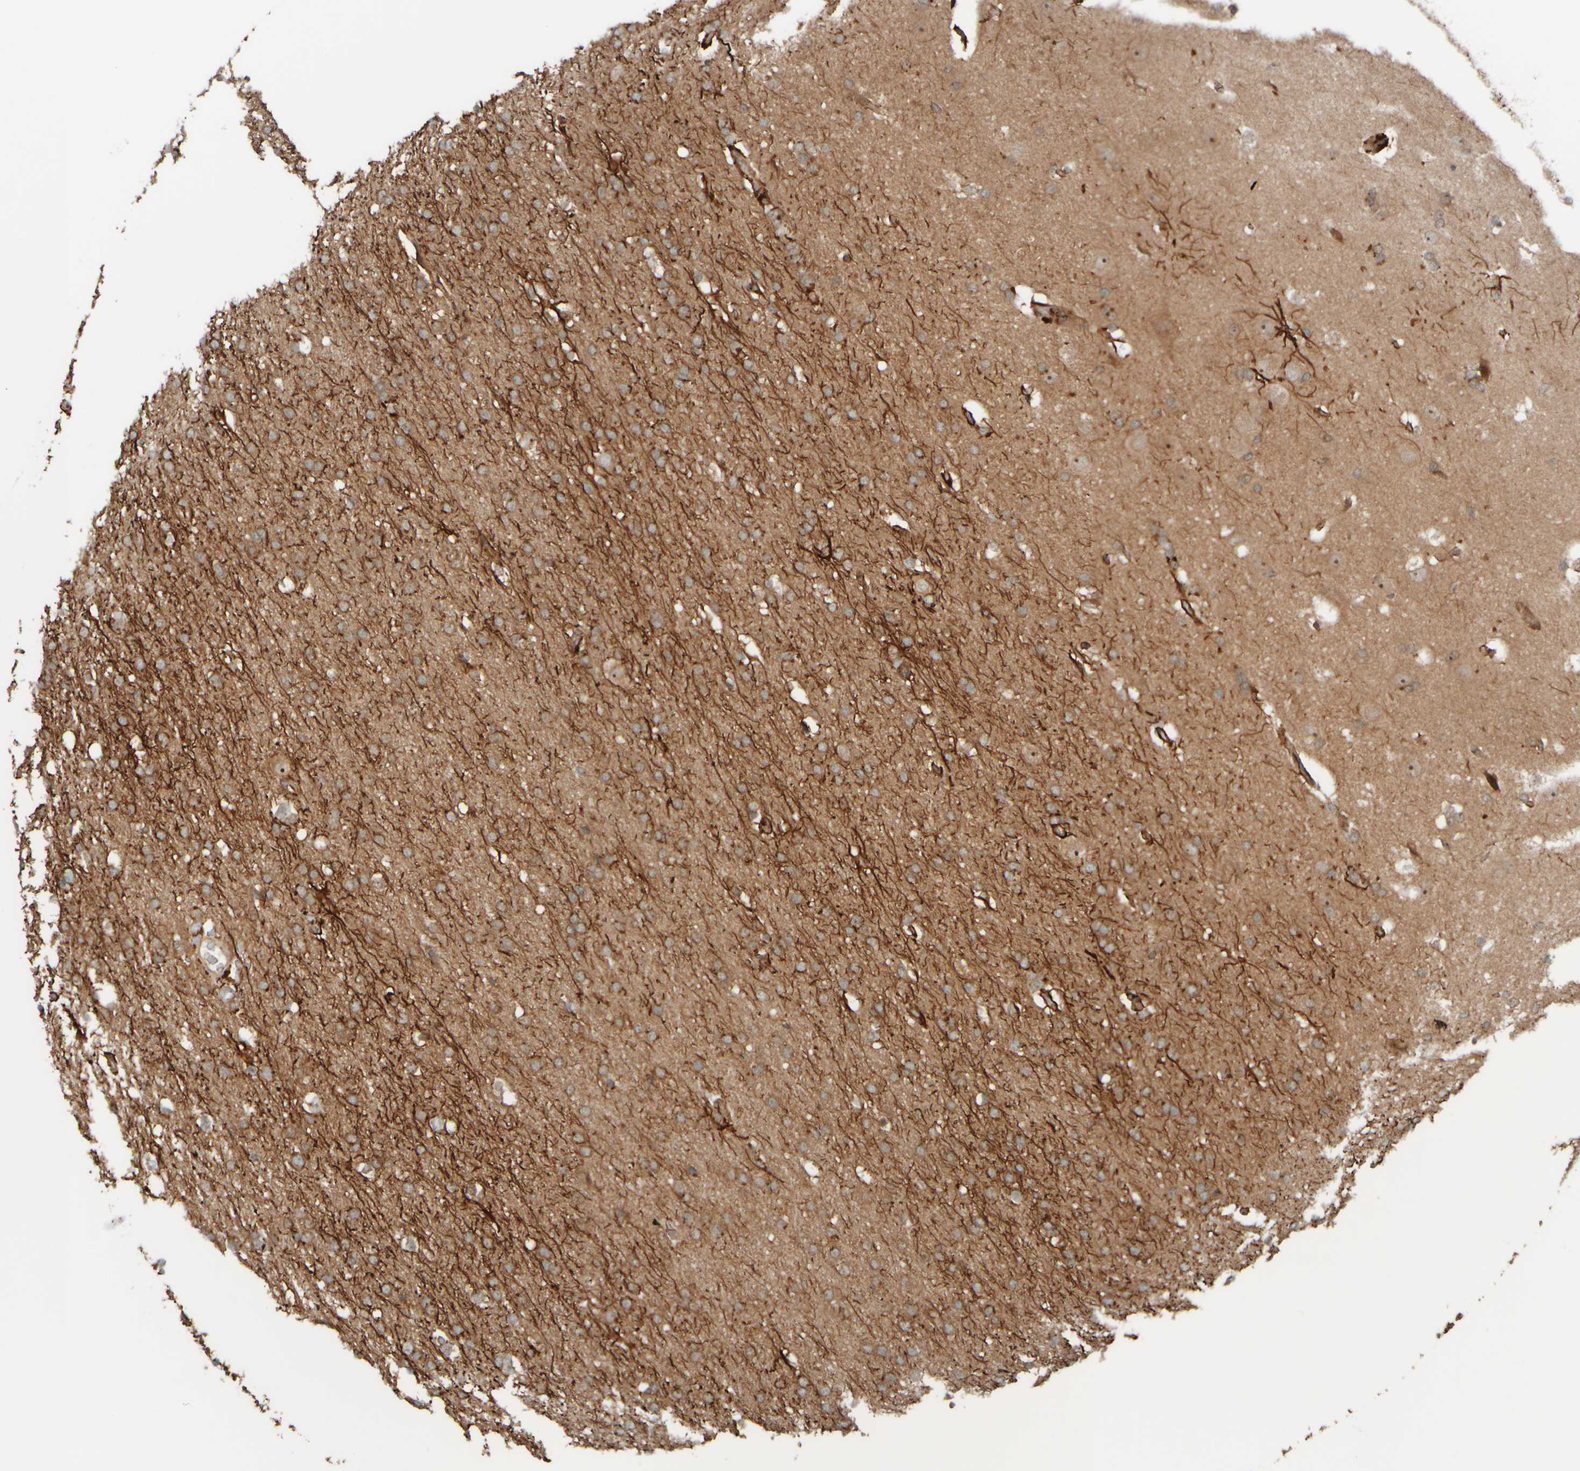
{"staining": {"intensity": "moderate", "quantity": ">75%", "location": "cytoplasmic/membranous"}, "tissue": "glioma", "cell_type": "Tumor cells", "image_type": "cancer", "snomed": [{"axis": "morphology", "description": "Glioma, malignant, Low grade"}, {"axis": "topography", "description": "Brain"}], "caption": "Protein expression analysis of low-grade glioma (malignant) demonstrates moderate cytoplasmic/membranous positivity in approximately >75% of tumor cells.", "gene": "GIGYF1", "patient": {"sex": "female", "age": 37}}